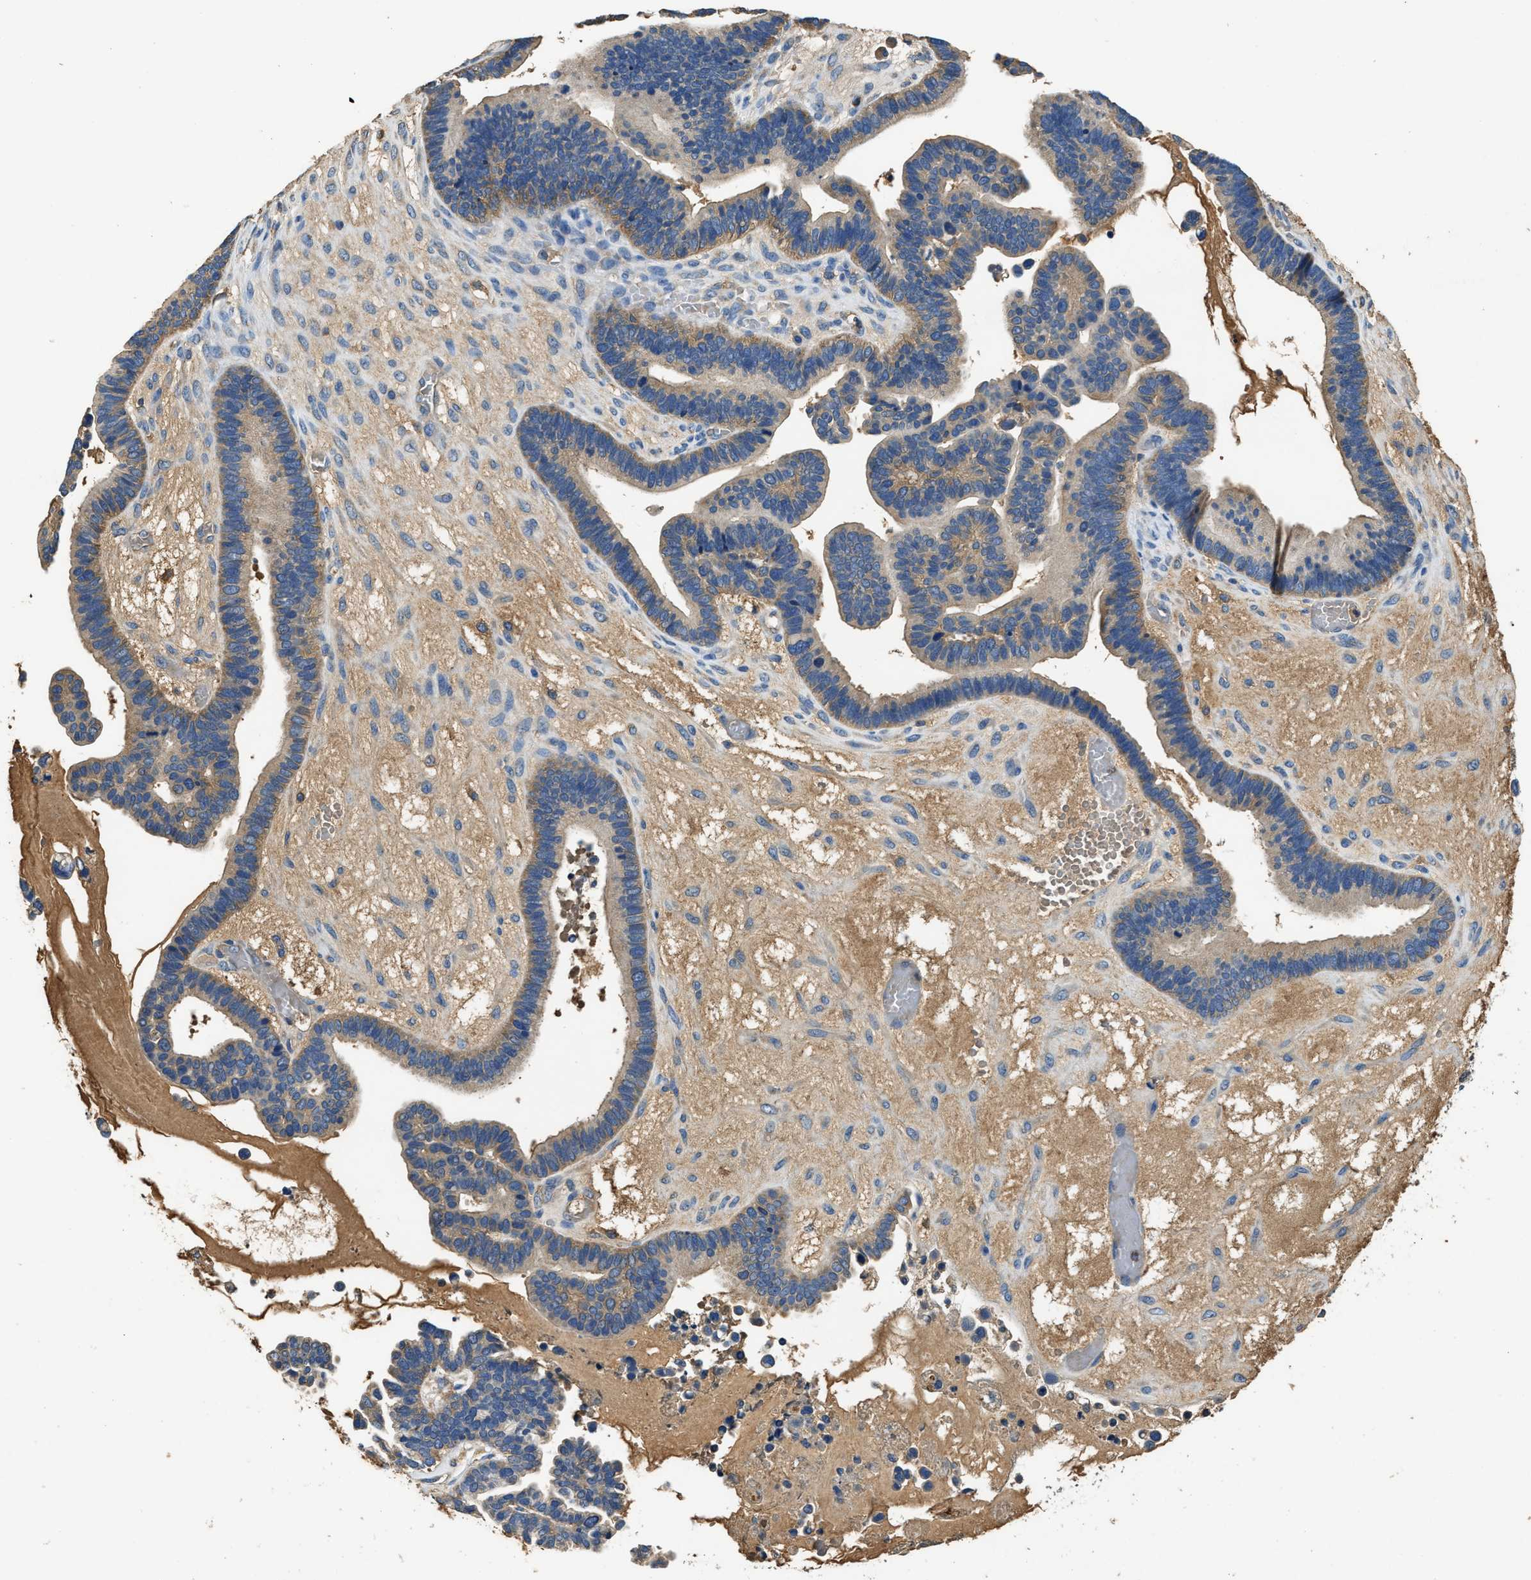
{"staining": {"intensity": "weak", "quantity": ">75%", "location": "cytoplasmic/membranous"}, "tissue": "ovarian cancer", "cell_type": "Tumor cells", "image_type": "cancer", "snomed": [{"axis": "morphology", "description": "Cystadenocarcinoma, serous, NOS"}, {"axis": "topography", "description": "Ovary"}], "caption": "Human ovarian serous cystadenocarcinoma stained for a protein (brown) exhibits weak cytoplasmic/membranous positive positivity in approximately >75% of tumor cells.", "gene": "BLOC1S1", "patient": {"sex": "female", "age": 56}}